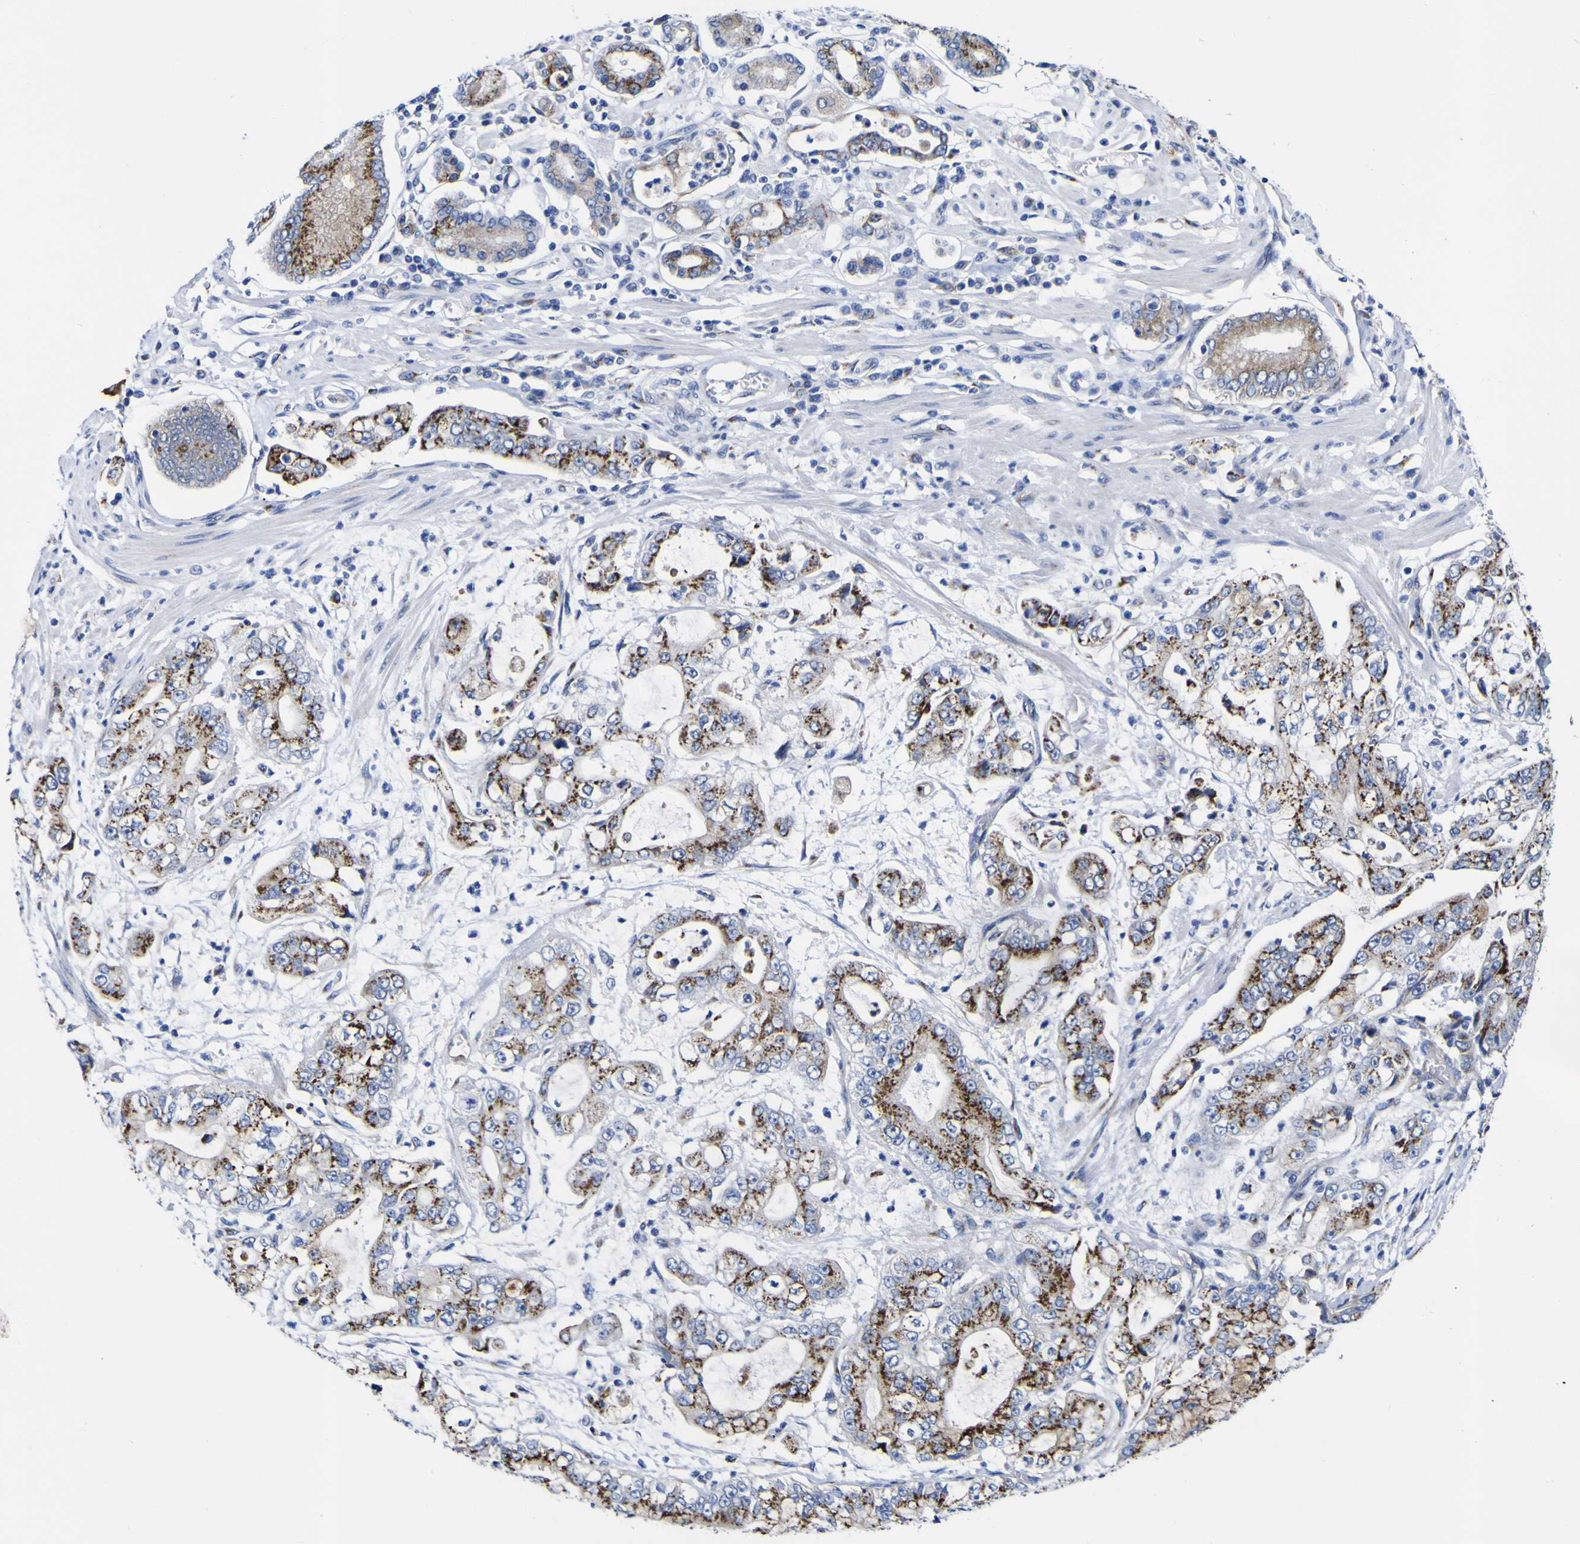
{"staining": {"intensity": "strong", "quantity": "25%-75%", "location": "cytoplasmic/membranous"}, "tissue": "stomach cancer", "cell_type": "Tumor cells", "image_type": "cancer", "snomed": [{"axis": "morphology", "description": "Adenocarcinoma, NOS"}, {"axis": "topography", "description": "Stomach"}], "caption": "A brown stain shows strong cytoplasmic/membranous staining of a protein in stomach cancer (adenocarcinoma) tumor cells. The staining was performed using DAB (3,3'-diaminobenzidine) to visualize the protein expression in brown, while the nuclei were stained in blue with hematoxylin (Magnification: 20x).", "gene": "GOLM1", "patient": {"sex": "male", "age": 76}}